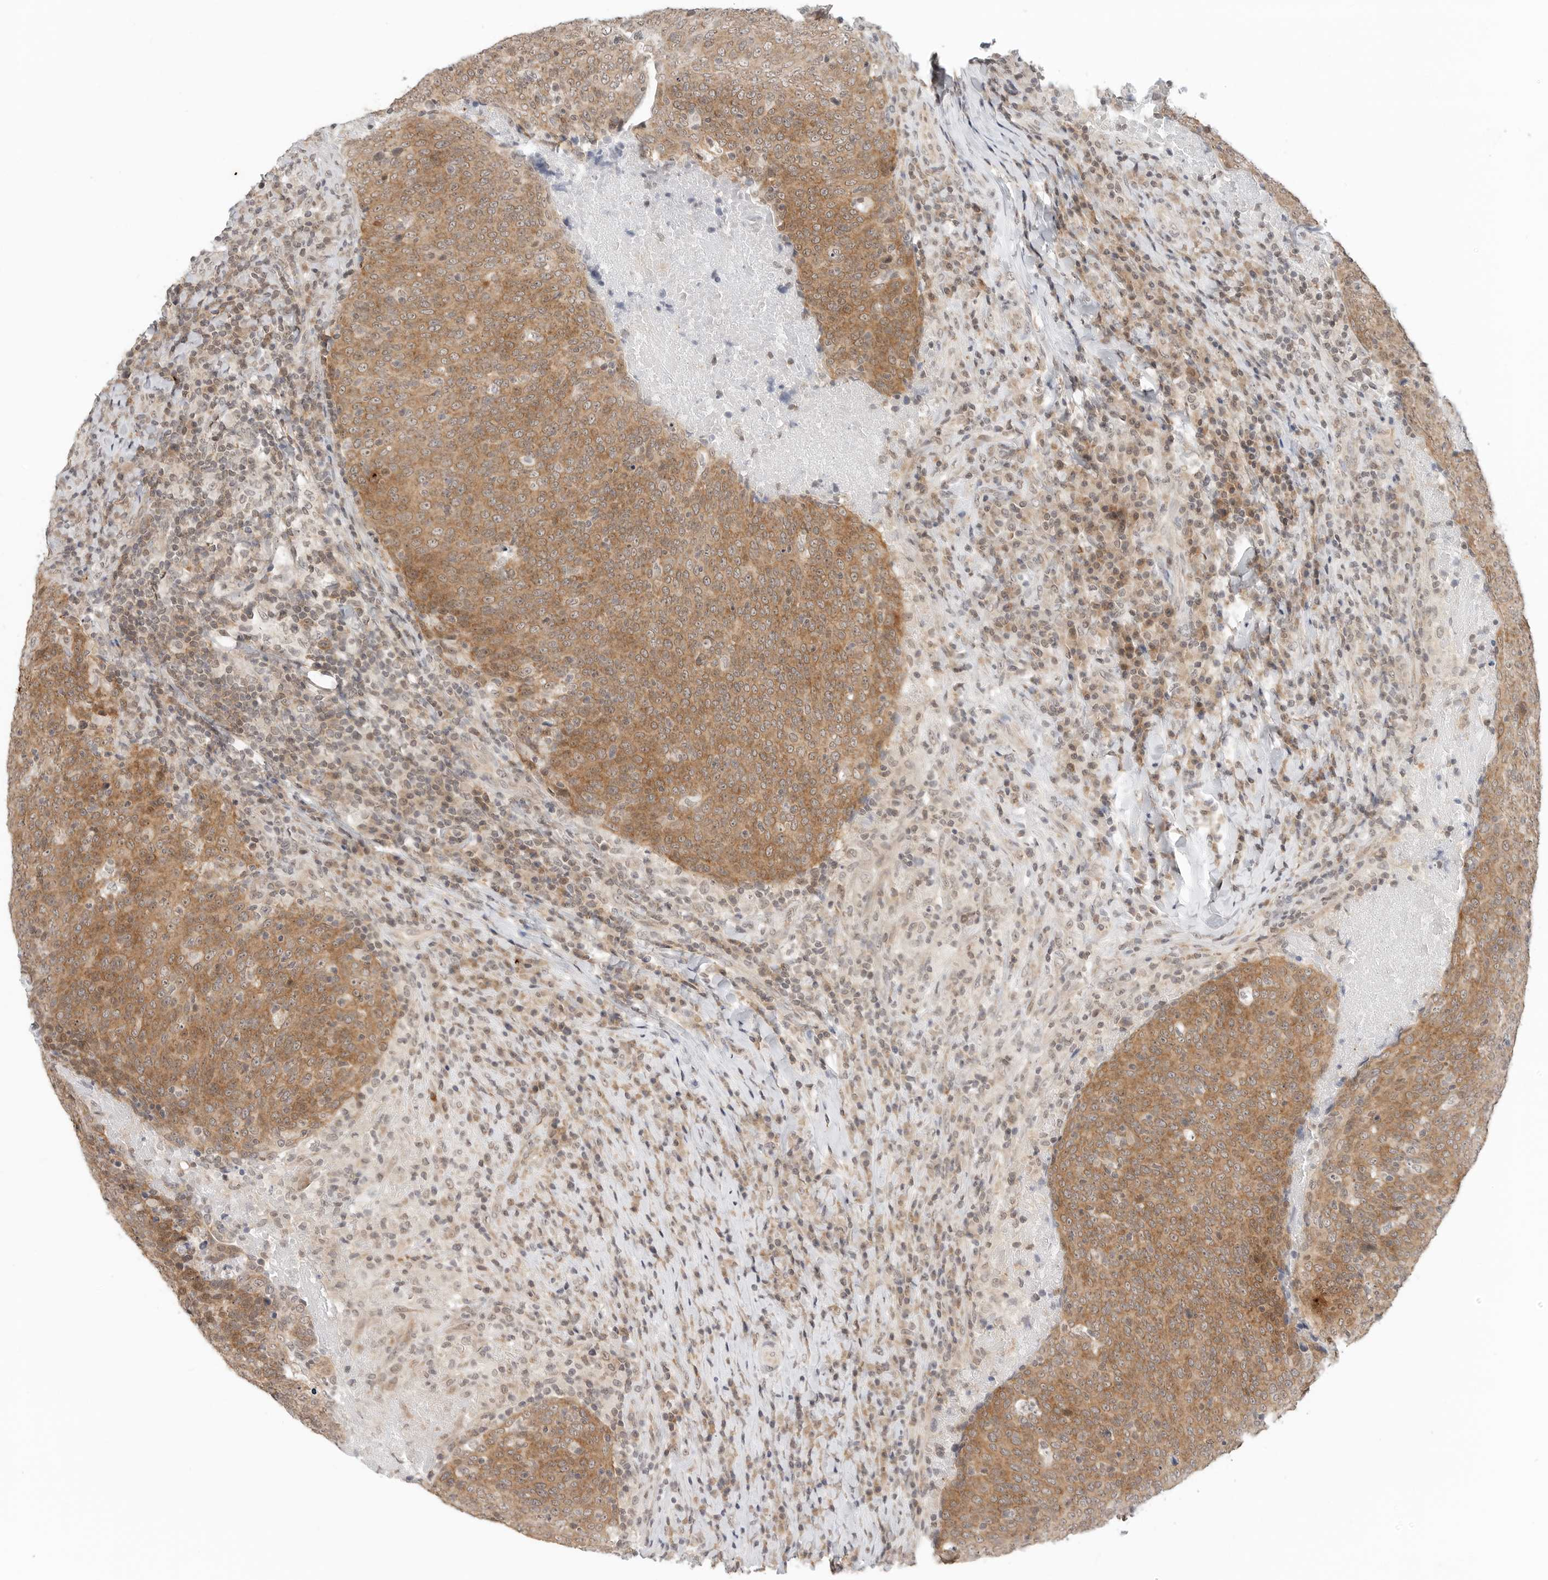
{"staining": {"intensity": "moderate", "quantity": ">75%", "location": "cytoplasmic/membranous"}, "tissue": "head and neck cancer", "cell_type": "Tumor cells", "image_type": "cancer", "snomed": [{"axis": "morphology", "description": "Squamous cell carcinoma, NOS"}, {"axis": "morphology", "description": "Squamous cell carcinoma, metastatic, NOS"}, {"axis": "topography", "description": "Lymph node"}, {"axis": "topography", "description": "Head-Neck"}], "caption": "Immunohistochemical staining of head and neck cancer exhibits moderate cytoplasmic/membranous protein staining in approximately >75% of tumor cells.", "gene": "METAP1", "patient": {"sex": "male", "age": 62}}